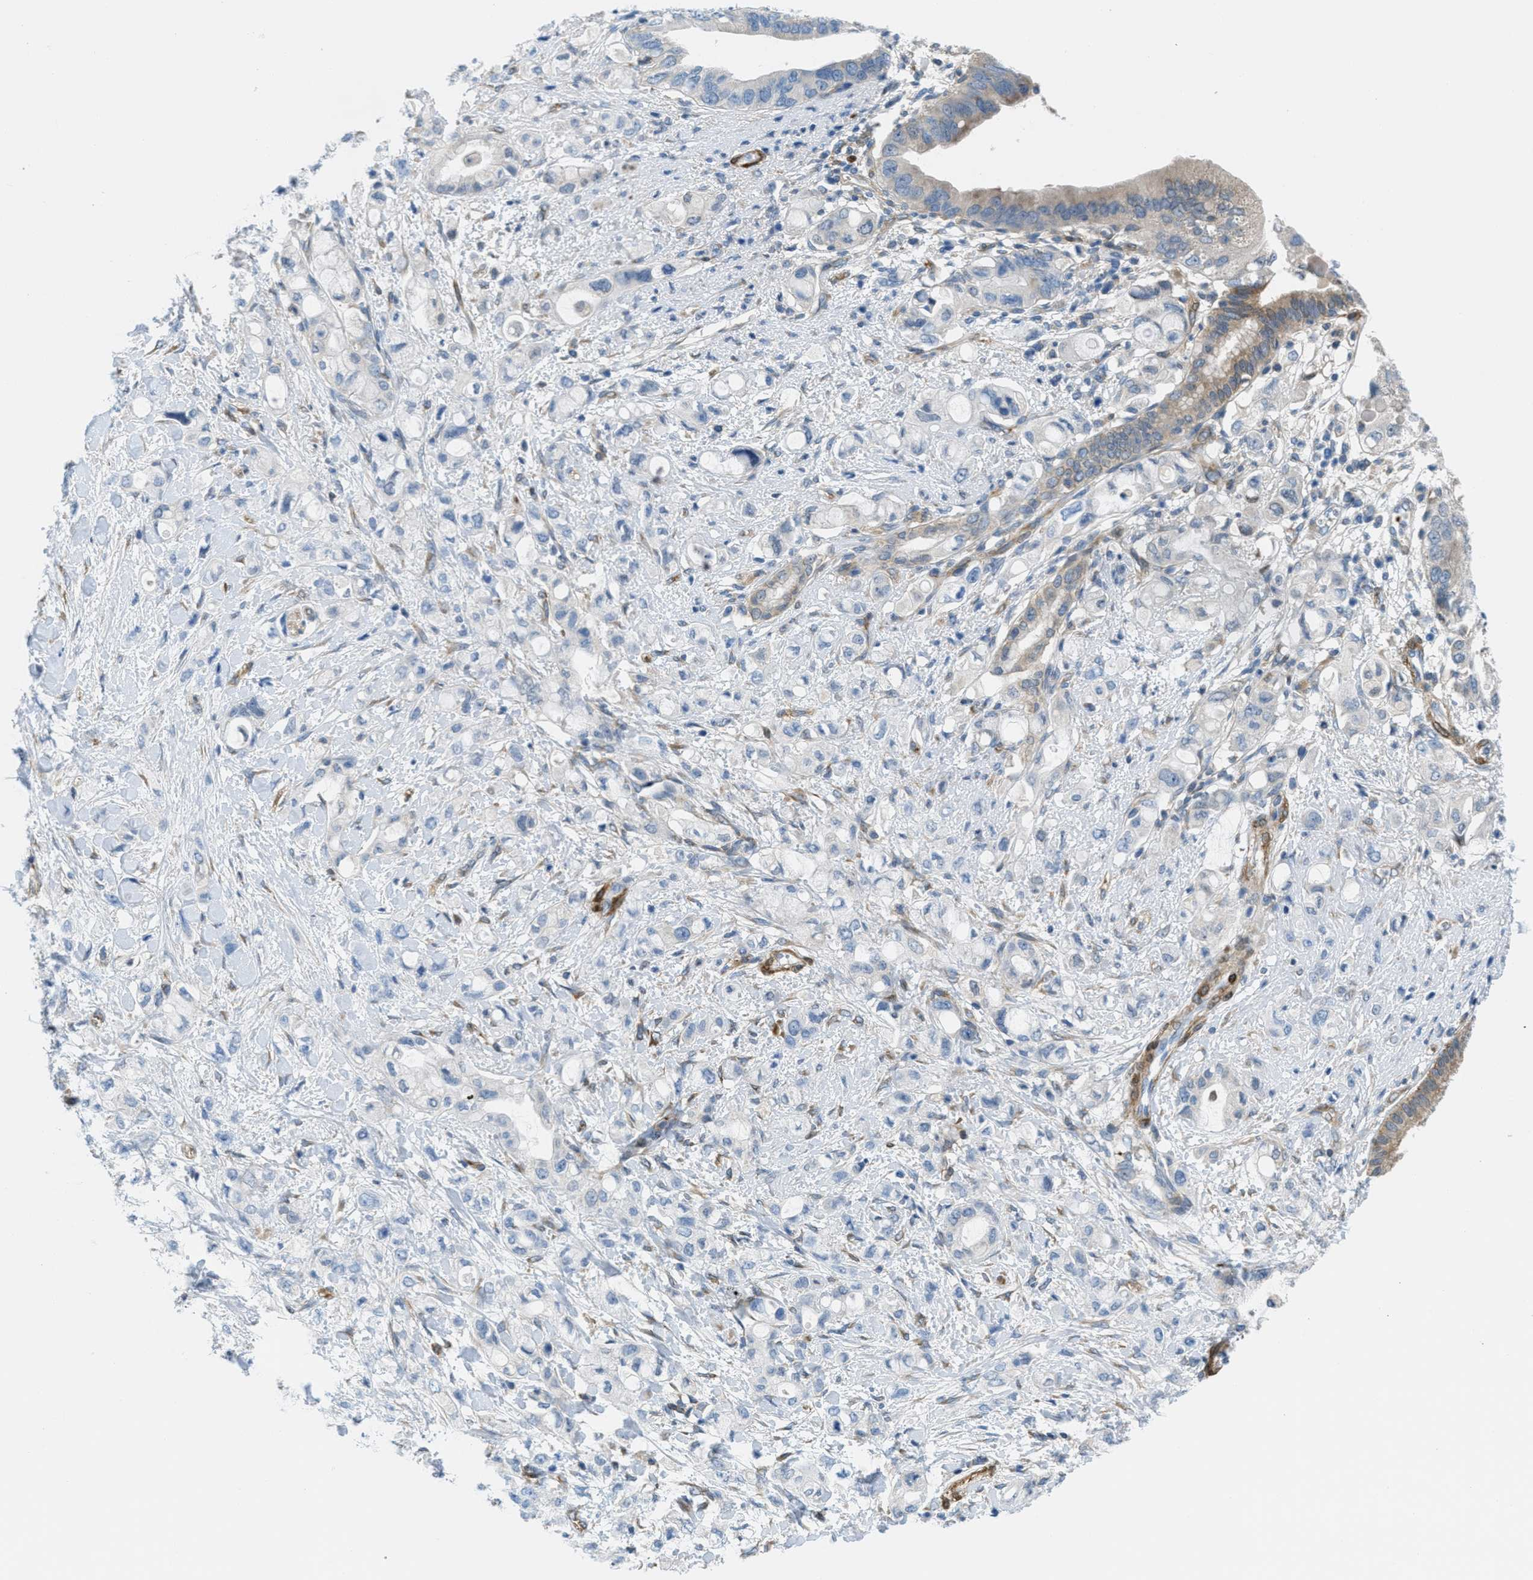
{"staining": {"intensity": "weak", "quantity": "<25%", "location": "cytoplasmic/membranous"}, "tissue": "pancreatic cancer", "cell_type": "Tumor cells", "image_type": "cancer", "snomed": [{"axis": "morphology", "description": "Adenocarcinoma, NOS"}, {"axis": "topography", "description": "Pancreas"}], "caption": "This micrograph is of pancreatic cancer stained with immunohistochemistry to label a protein in brown with the nuclei are counter-stained blue. There is no positivity in tumor cells.", "gene": "MAPRE2", "patient": {"sex": "female", "age": 56}}